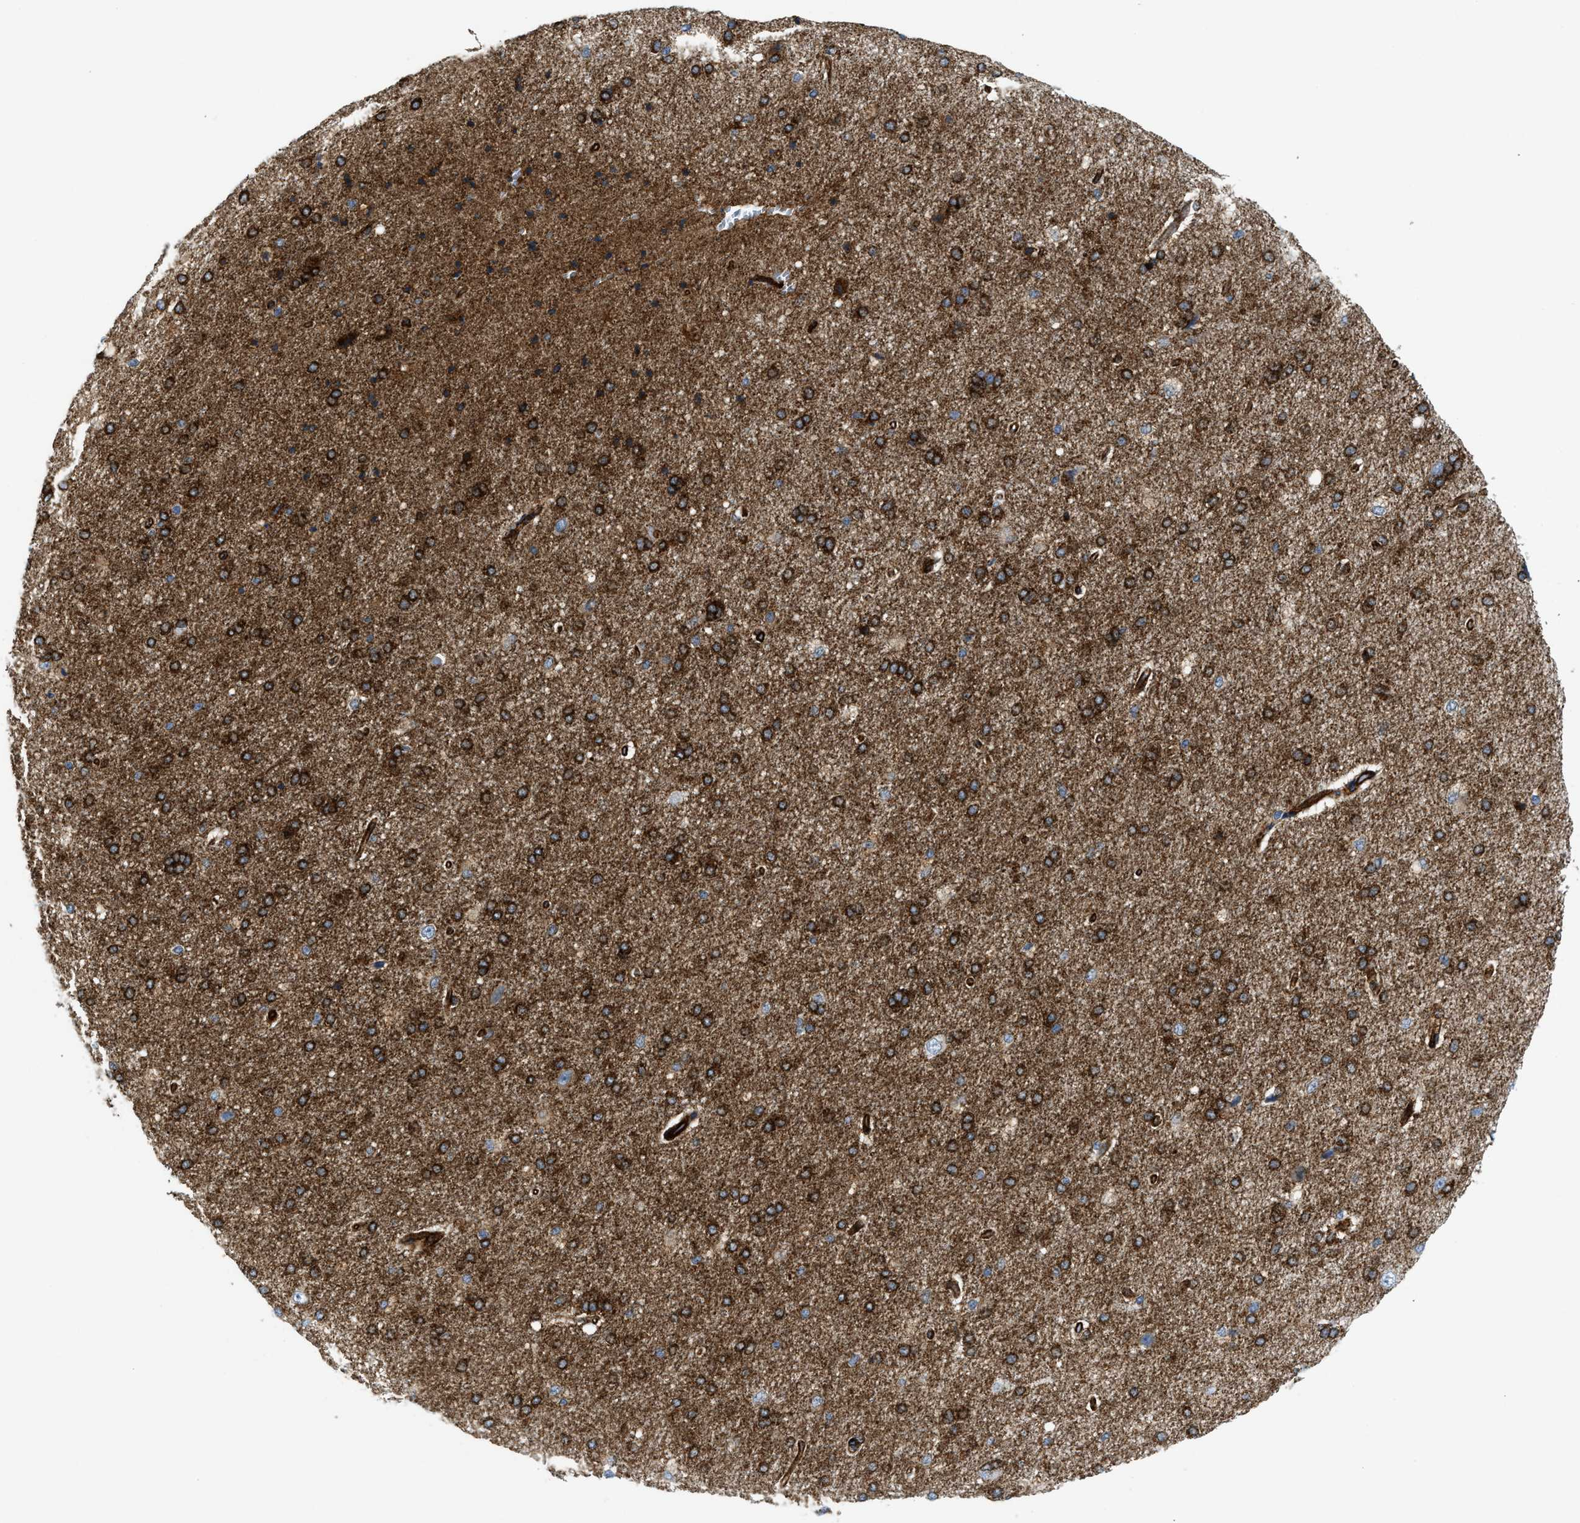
{"staining": {"intensity": "strong", "quantity": ">75%", "location": "cytoplasmic/membranous"}, "tissue": "cerebral cortex", "cell_type": "Endothelial cells", "image_type": "normal", "snomed": [{"axis": "morphology", "description": "Normal tissue, NOS"}, {"axis": "topography", "description": "Cerebral cortex"}], "caption": "Strong cytoplasmic/membranous expression for a protein is appreciated in approximately >75% of endothelial cells of benign cerebral cortex using immunohistochemistry.", "gene": "HIP1", "patient": {"sex": "male", "age": 62}}